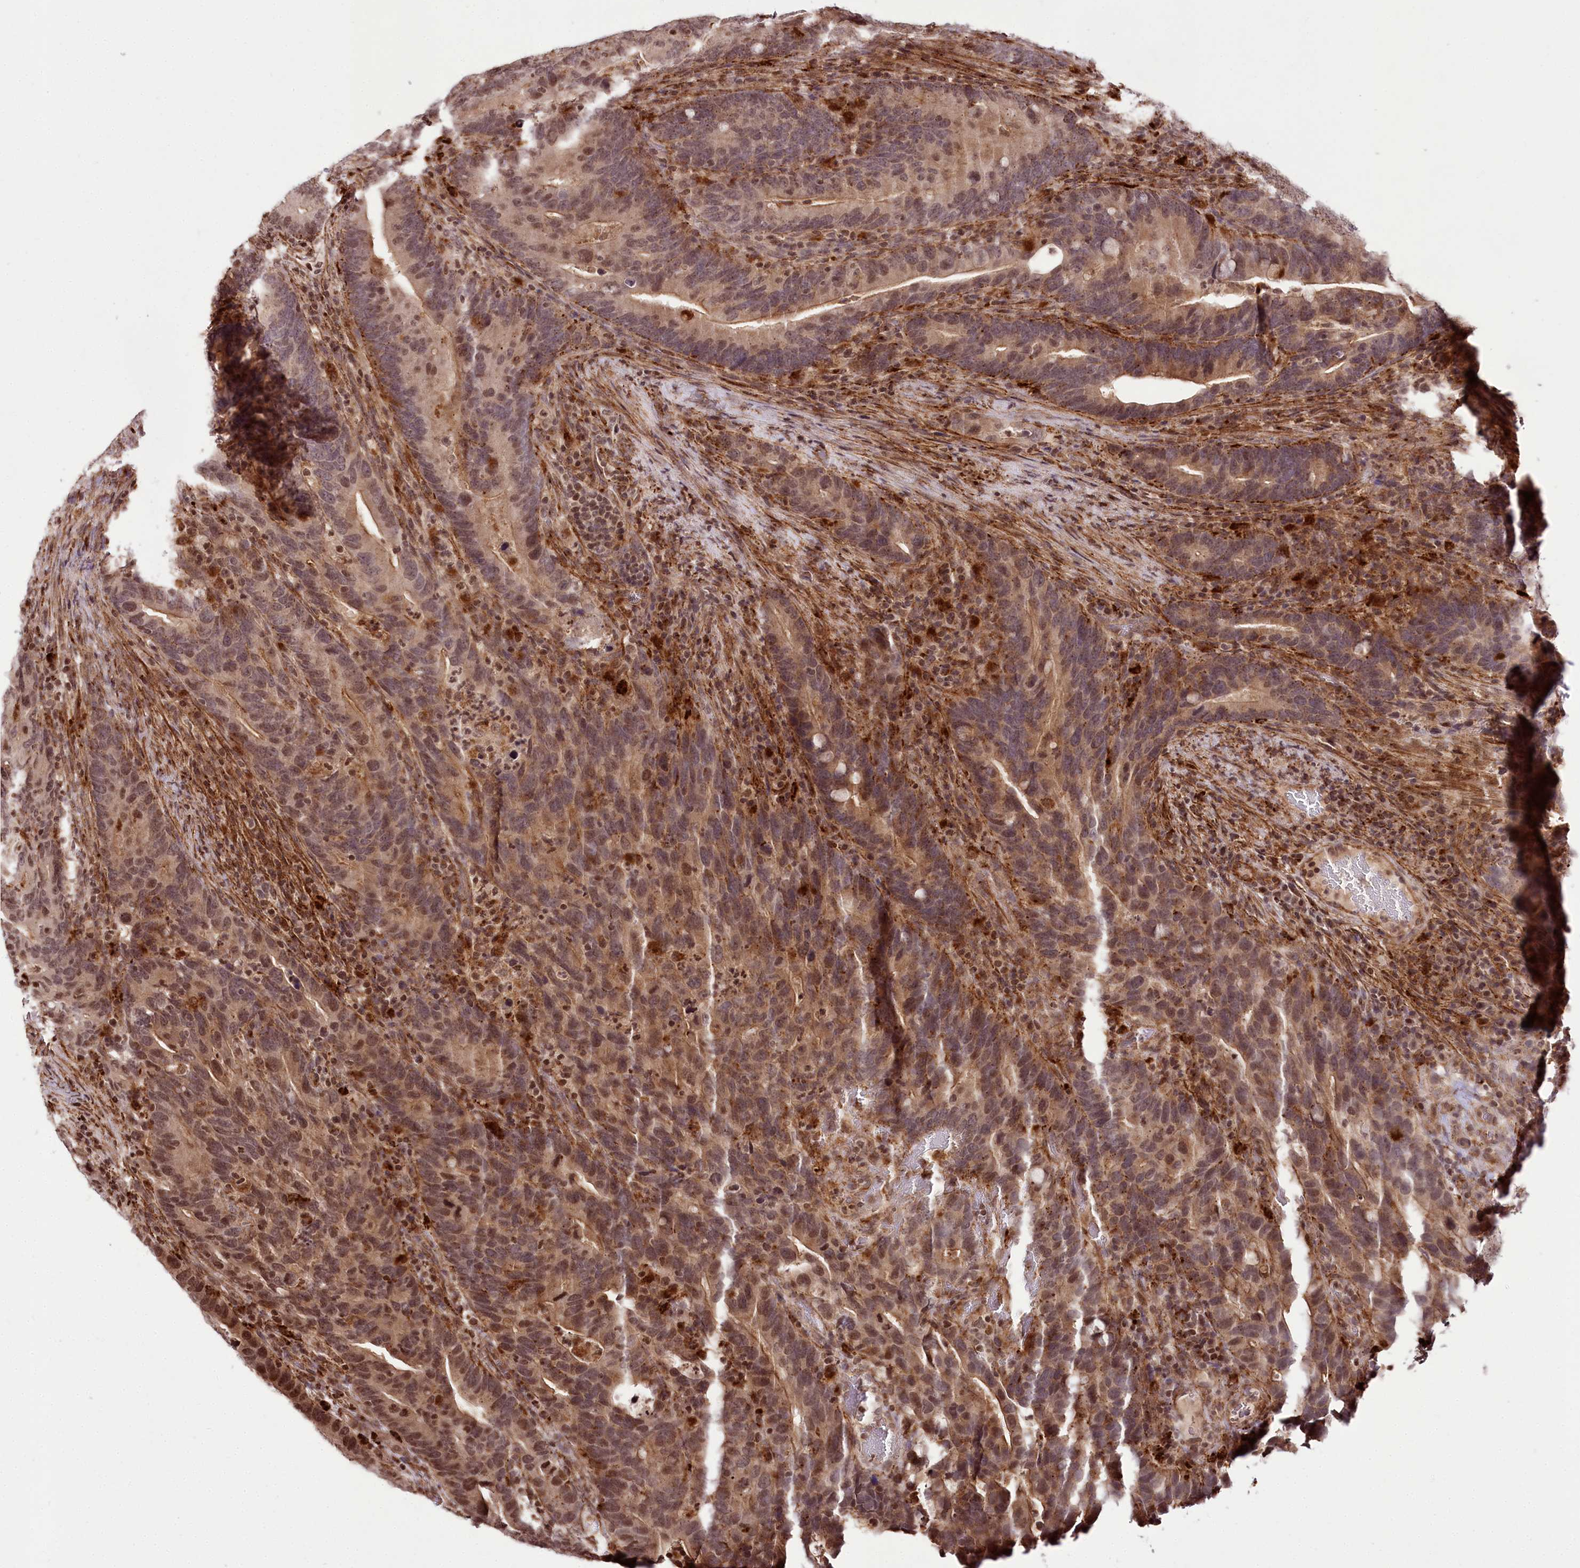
{"staining": {"intensity": "moderate", "quantity": ">75%", "location": "cytoplasmic/membranous,nuclear"}, "tissue": "colorectal cancer", "cell_type": "Tumor cells", "image_type": "cancer", "snomed": [{"axis": "morphology", "description": "Adenocarcinoma, NOS"}, {"axis": "topography", "description": "Colon"}], "caption": "Human adenocarcinoma (colorectal) stained with a brown dye exhibits moderate cytoplasmic/membranous and nuclear positive positivity in approximately >75% of tumor cells.", "gene": "HOXC8", "patient": {"sex": "female", "age": 66}}